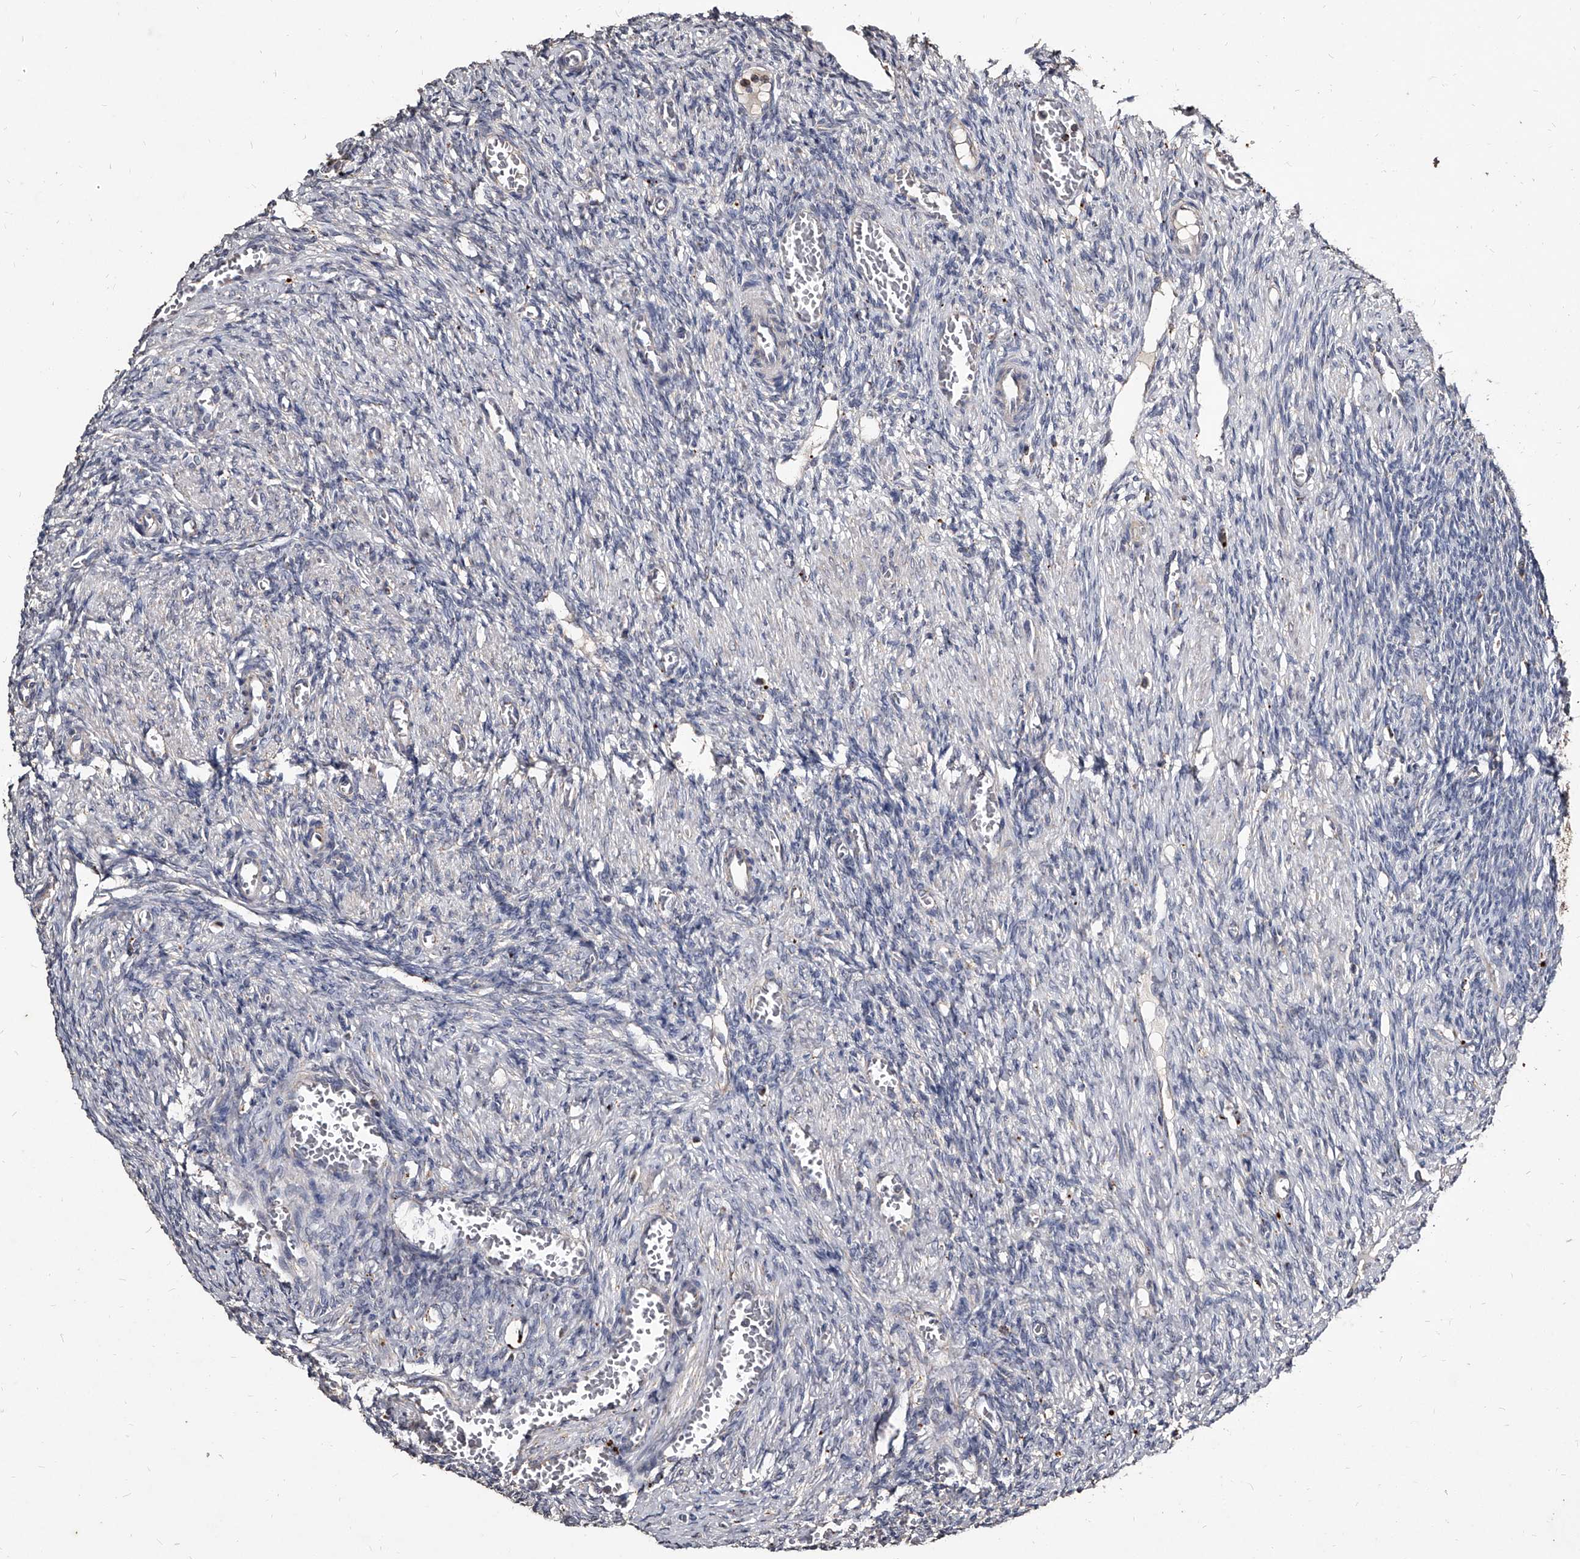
{"staining": {"intensity": "negative", "quantity": "none", "location": "none"}, "tissue": "ovary", "cell_type": "Ovarian stroma cells", "image_type": "normal", "snomed": [{"axis": "morphology", "description": "Normal tissue, NOS"}, {"axis": "topography", "description": "Ovary"}], "caption": "IHC photomicrograph of unremarkable ovary stained for a protein (brown), which shows no expression in ovarian stroma cells.", "gene": "GPR183", "patient": {"sex": "female", "age": 27}}